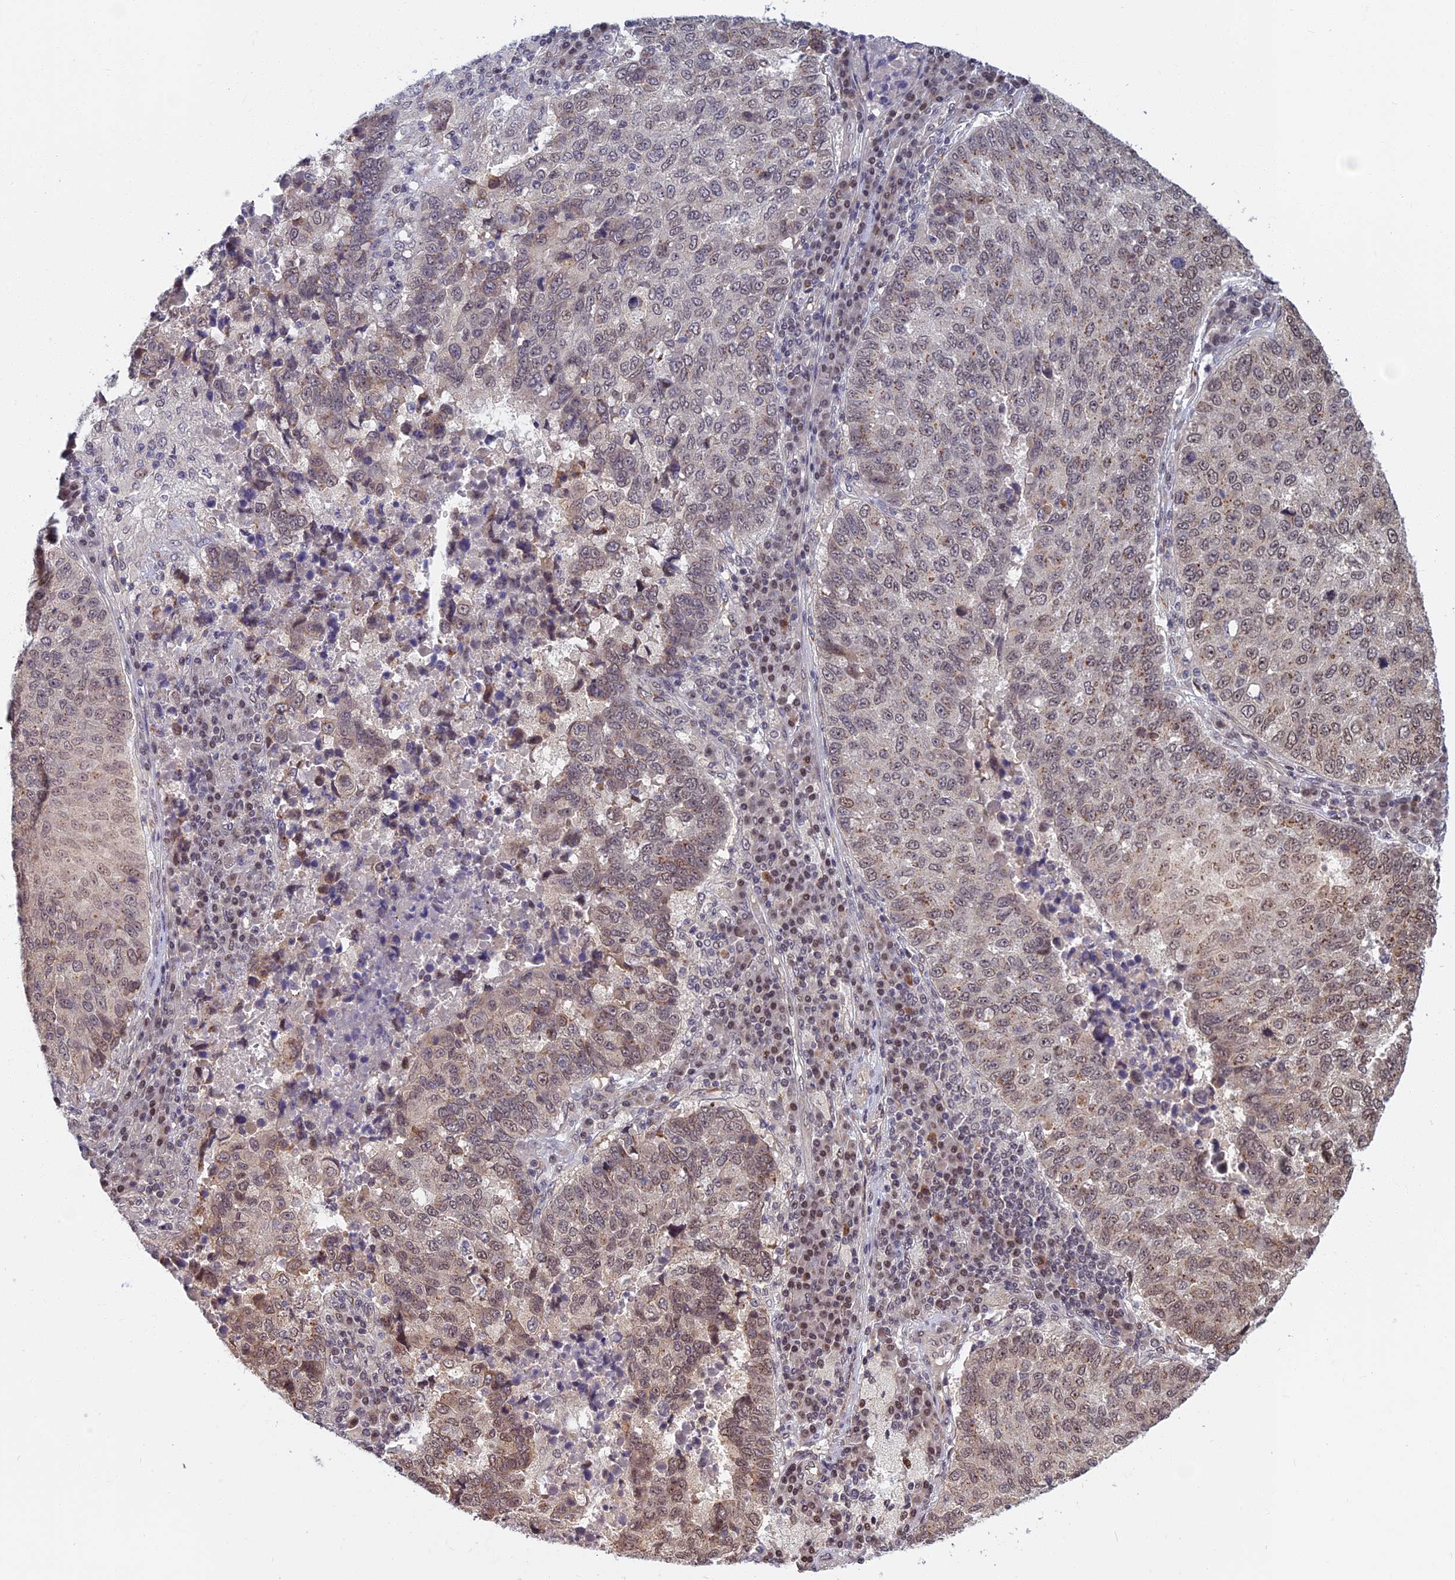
{"staining": {"intensity": "weak", "quantity": "25%-75%", "location": "cytoplasmic/membranous,nuclear"}, "tissue": "lung cancer", "cell_type": "Tumor cells", "image_type": "cancer", "snomed": [{"axis": "morphology", "description": "Squamous cell carcinoma, NOS"}, {"axis": "topography", "description": "Lung"}], "caption": "Immunohistochemical staining of human squamous cell carcinoma (lung) exhibits weak cytoplasmic/membranous and nuclear protein staining in about 25%-75% of tumor cells.", "gene": "CCDC113", "patient": {"sex": "male", "age": 73}}